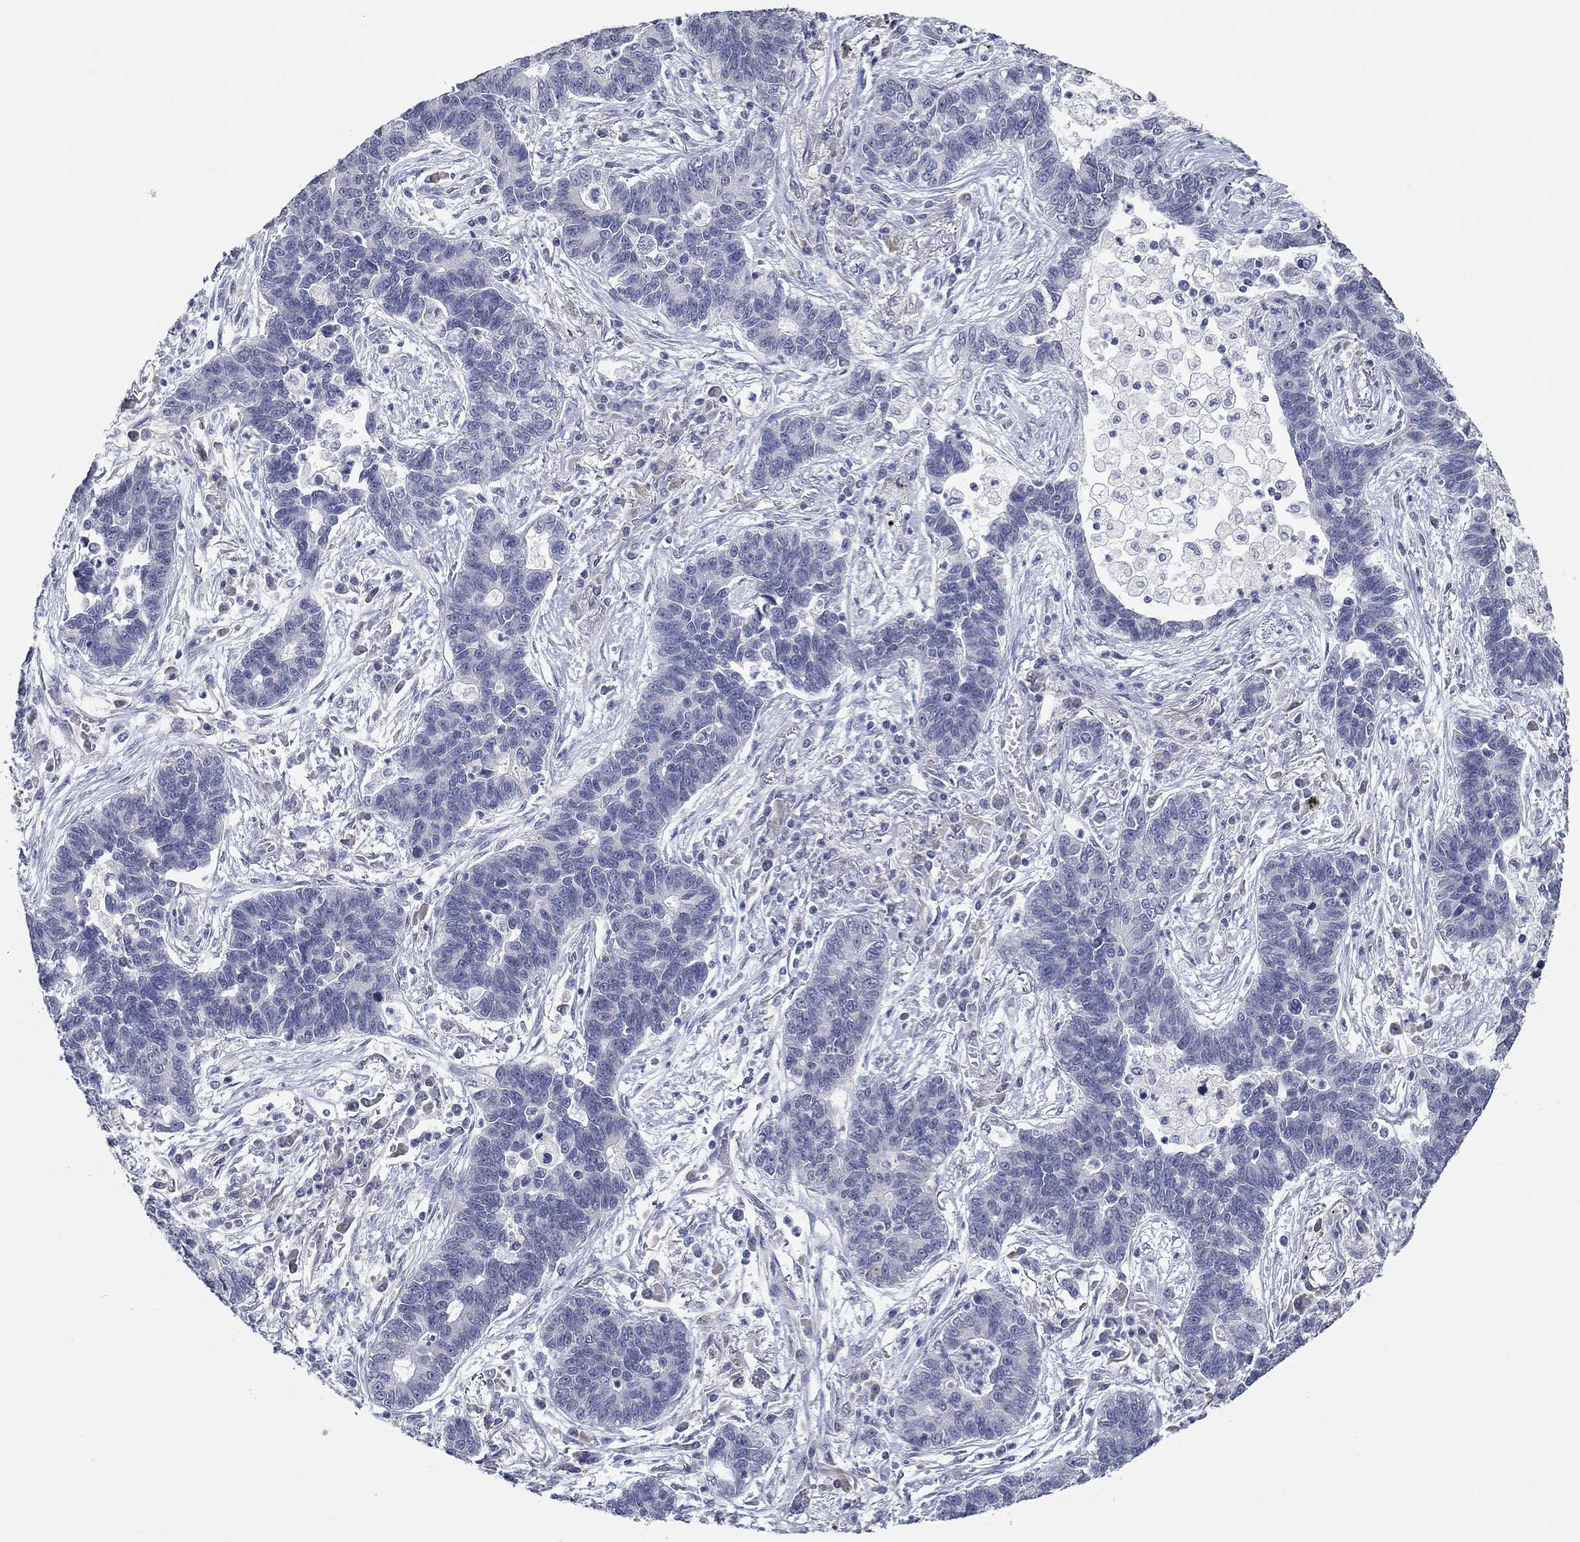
{"staining": {"intensity": "negative", "quantity": "none", "location": "none"}, "tissue": "lung cancer", "cell_type": "Tumor cells", "image_type": "cancer", "snomed": [{"axis": "morphology", "description": "Adenocarcinoma, NOS"}, {"axis": "topography", "description": "Lung"}], "caption": "Tumor cells are negative for protein expression in human lung cancer.", "gene": "NUP155", "patient": {"sex": "female", "age": 57}}